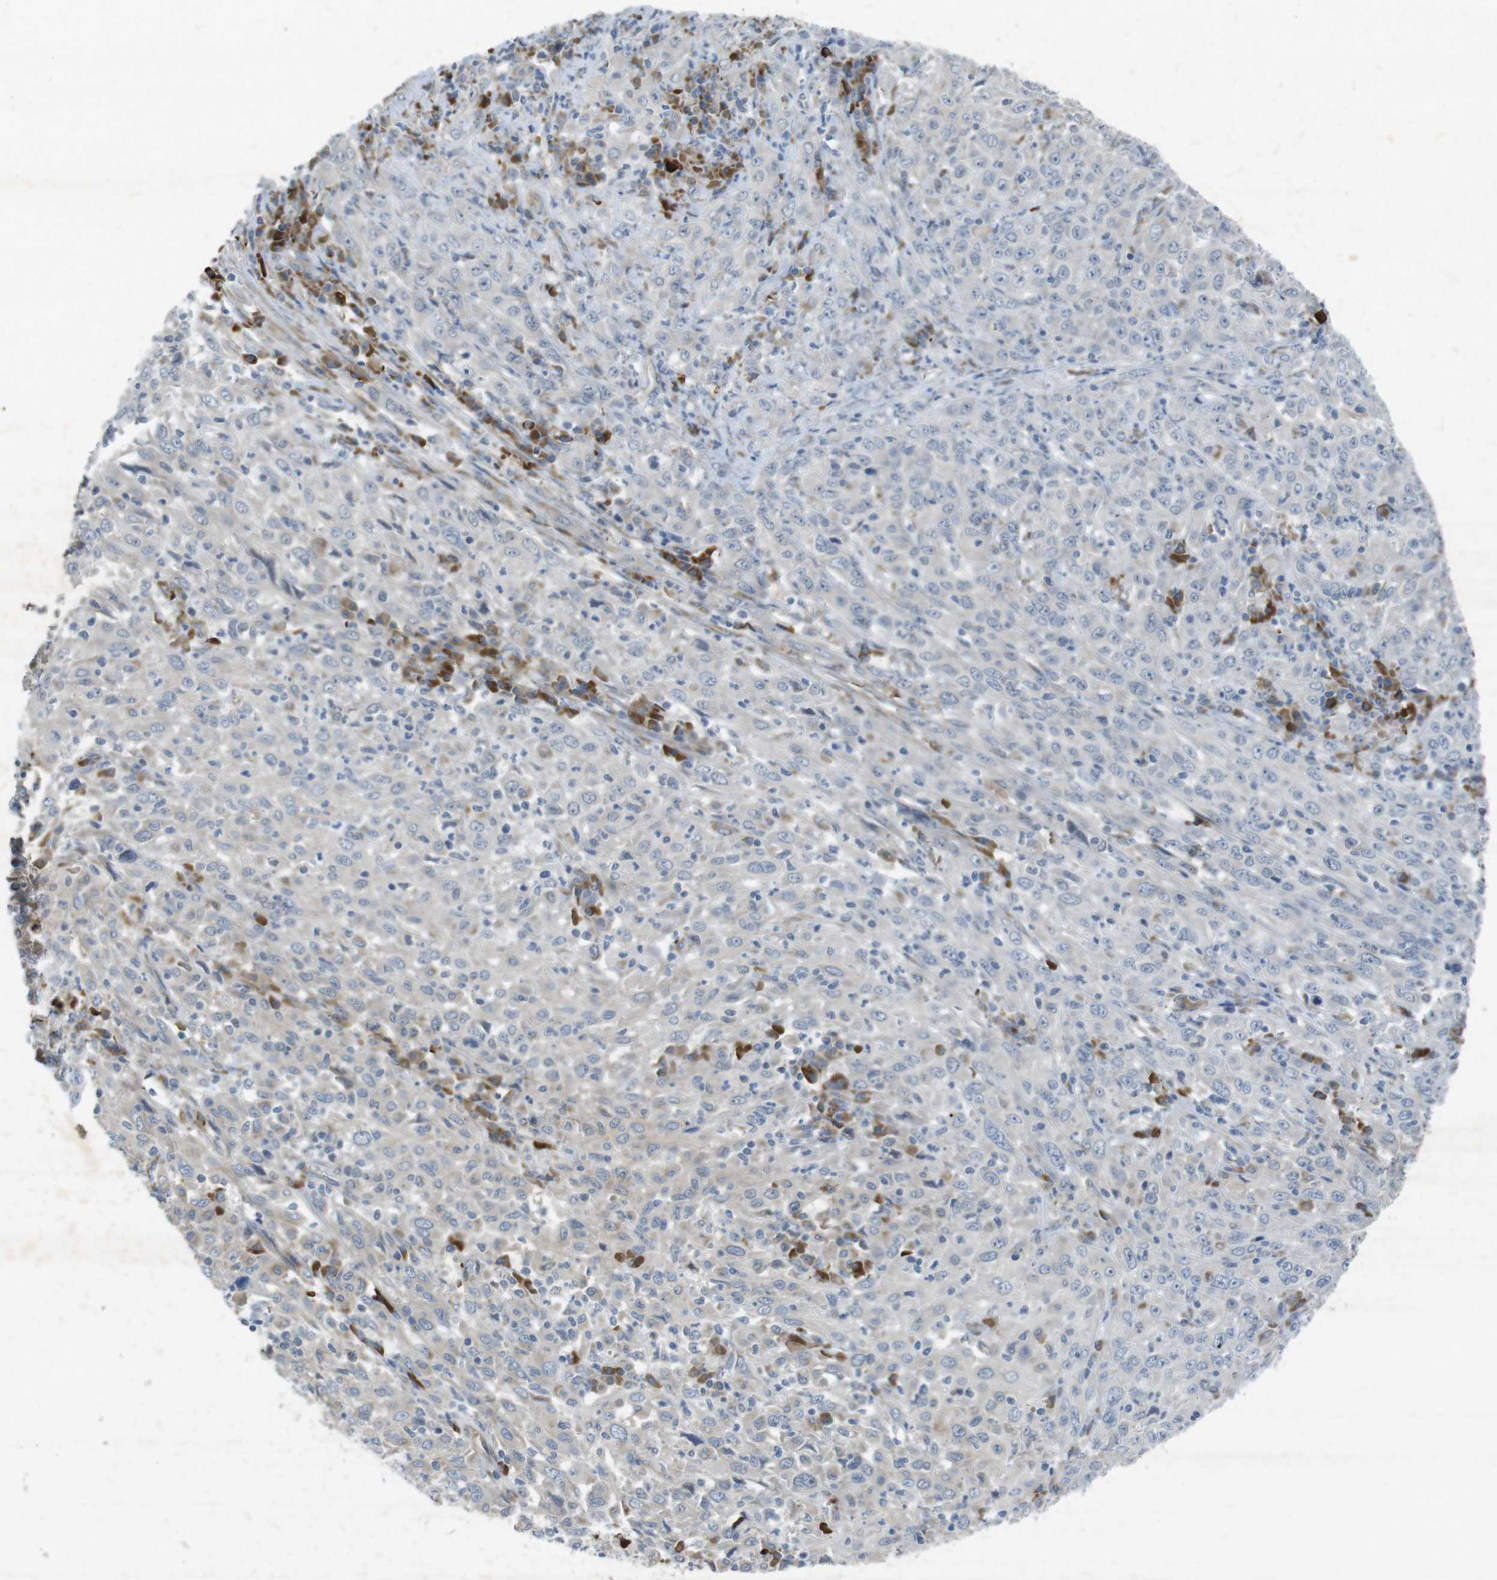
{"staining": {"intensity": "negative", "quantity": "none", "location": "none"}, "tissue": "cervical cancer", "cell_type": "Tumor cells", "image_type": "cancer", "snomed": [{"axis": "morphology", "description": "Squamous cell carcinoma, NOS"}, {"axis": "topography", "description": "Cervix"}], "caption": "An image of human cervical cancer is negative for staining in tumor cells.", "gene": "FLCN", "patient": {"sex": "female", "age": 46}}